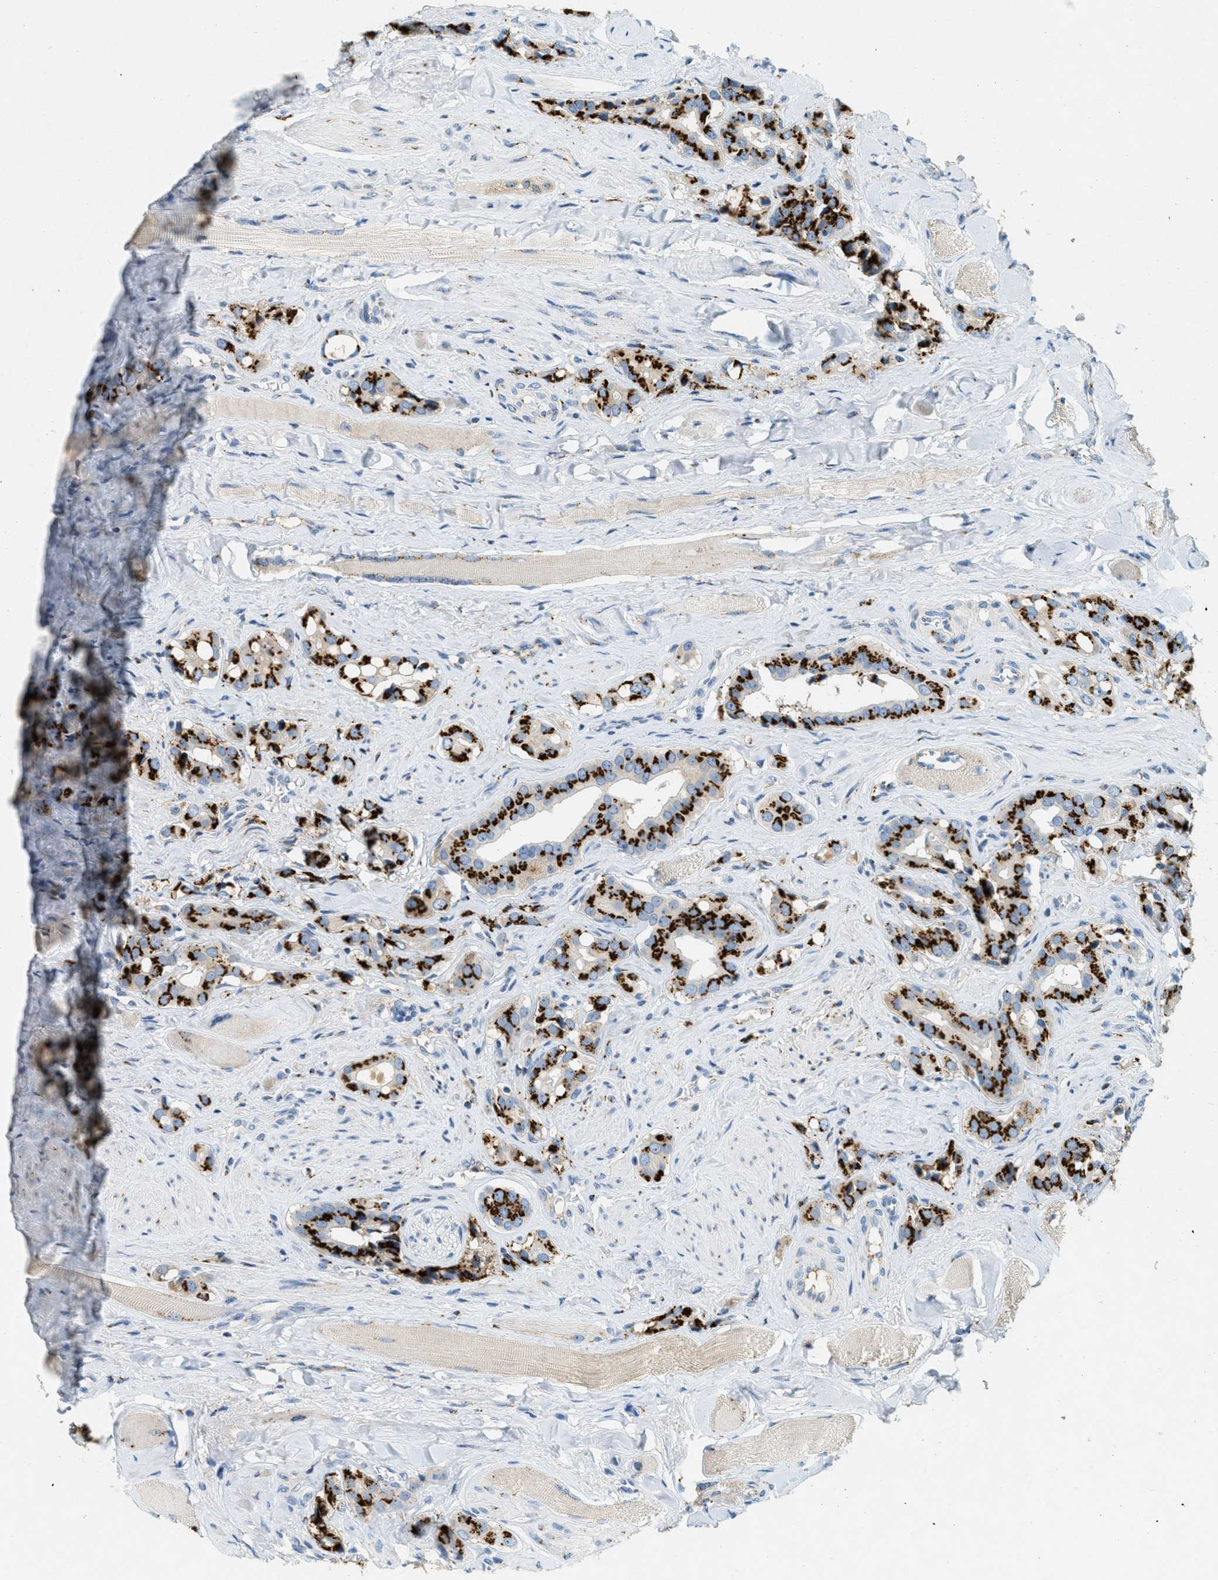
{"staining": {"intensity": "strong", "quantity": ">75%", "location": "cytoplasmic/membranous"}, "tissue": "prostate cancer", "cell_type": "Tumor cells", "image_type": "cancer", "snomed": [{"axis": "morphology", "description": "Adenocarcinoma, High grade"}, {"axis": "topography", "description": "Prostate"}], "caption": "Immunohistochemical staining of human prostate high-grade adenocarcinoma reveals high levels of strong cytoplasmic/membranous positivity in about >75% of tumor cells.", "gene": "ENTPD4", "patient": {"sex": "male", "age": 52}}